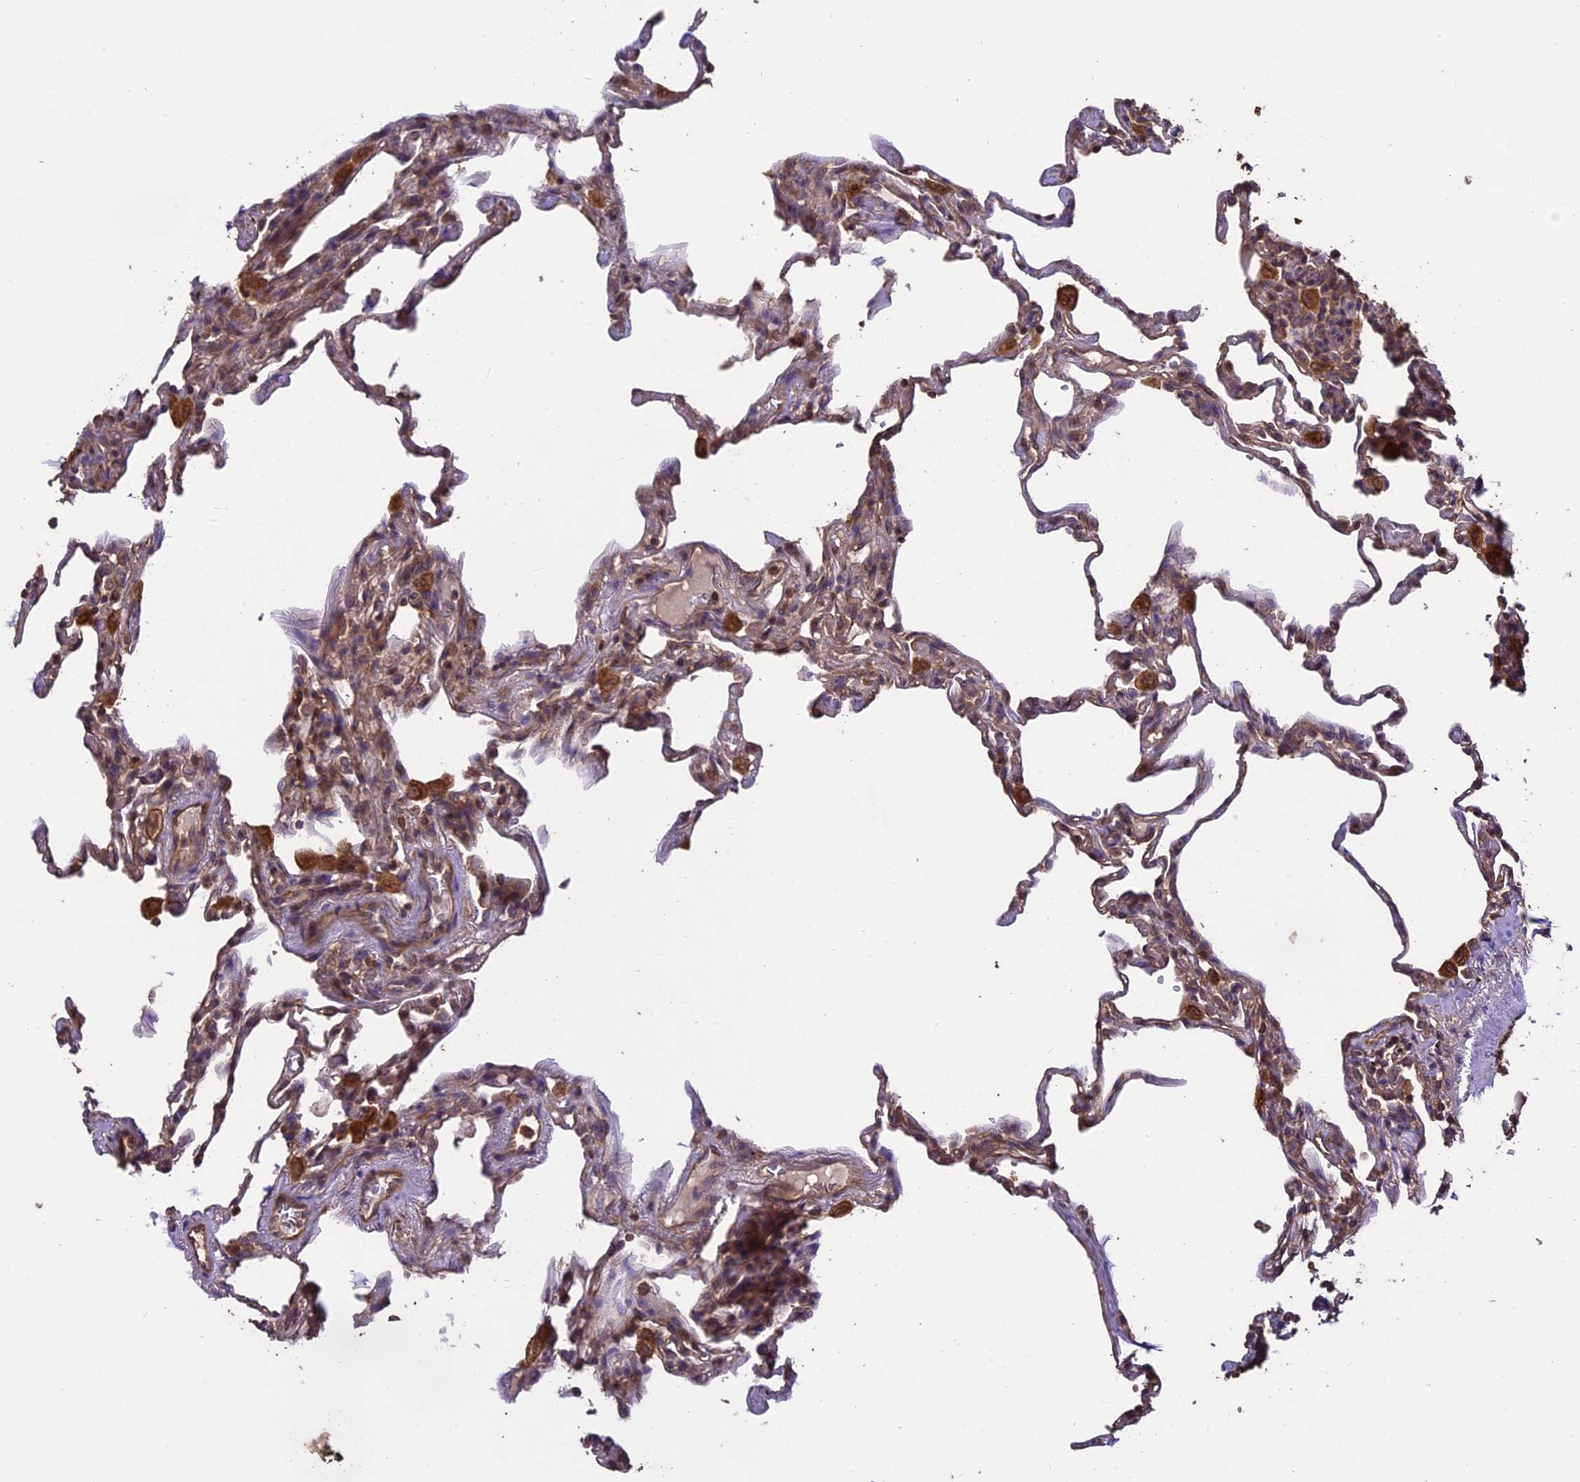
{"staining": {"intensity": "moderate", "quantity": "25%-75%", "location": "cytoplasmic/membranous"}, "tissue": "lung", "cell_type": "Alveolar cells", "image_type": "normal", "snomed": [{"axis": "morphology", "description": "Normal tissue, NOS"}, {"axis": "topography", "description": "Lung"}], "caption": "Unremarkable lung demonstrates moderate cytoplasmic/membranous expression in about 25%-75% of alveolar cells.", "gene": "TTLL10", "patient": {"sex": "male", "age": 59}}